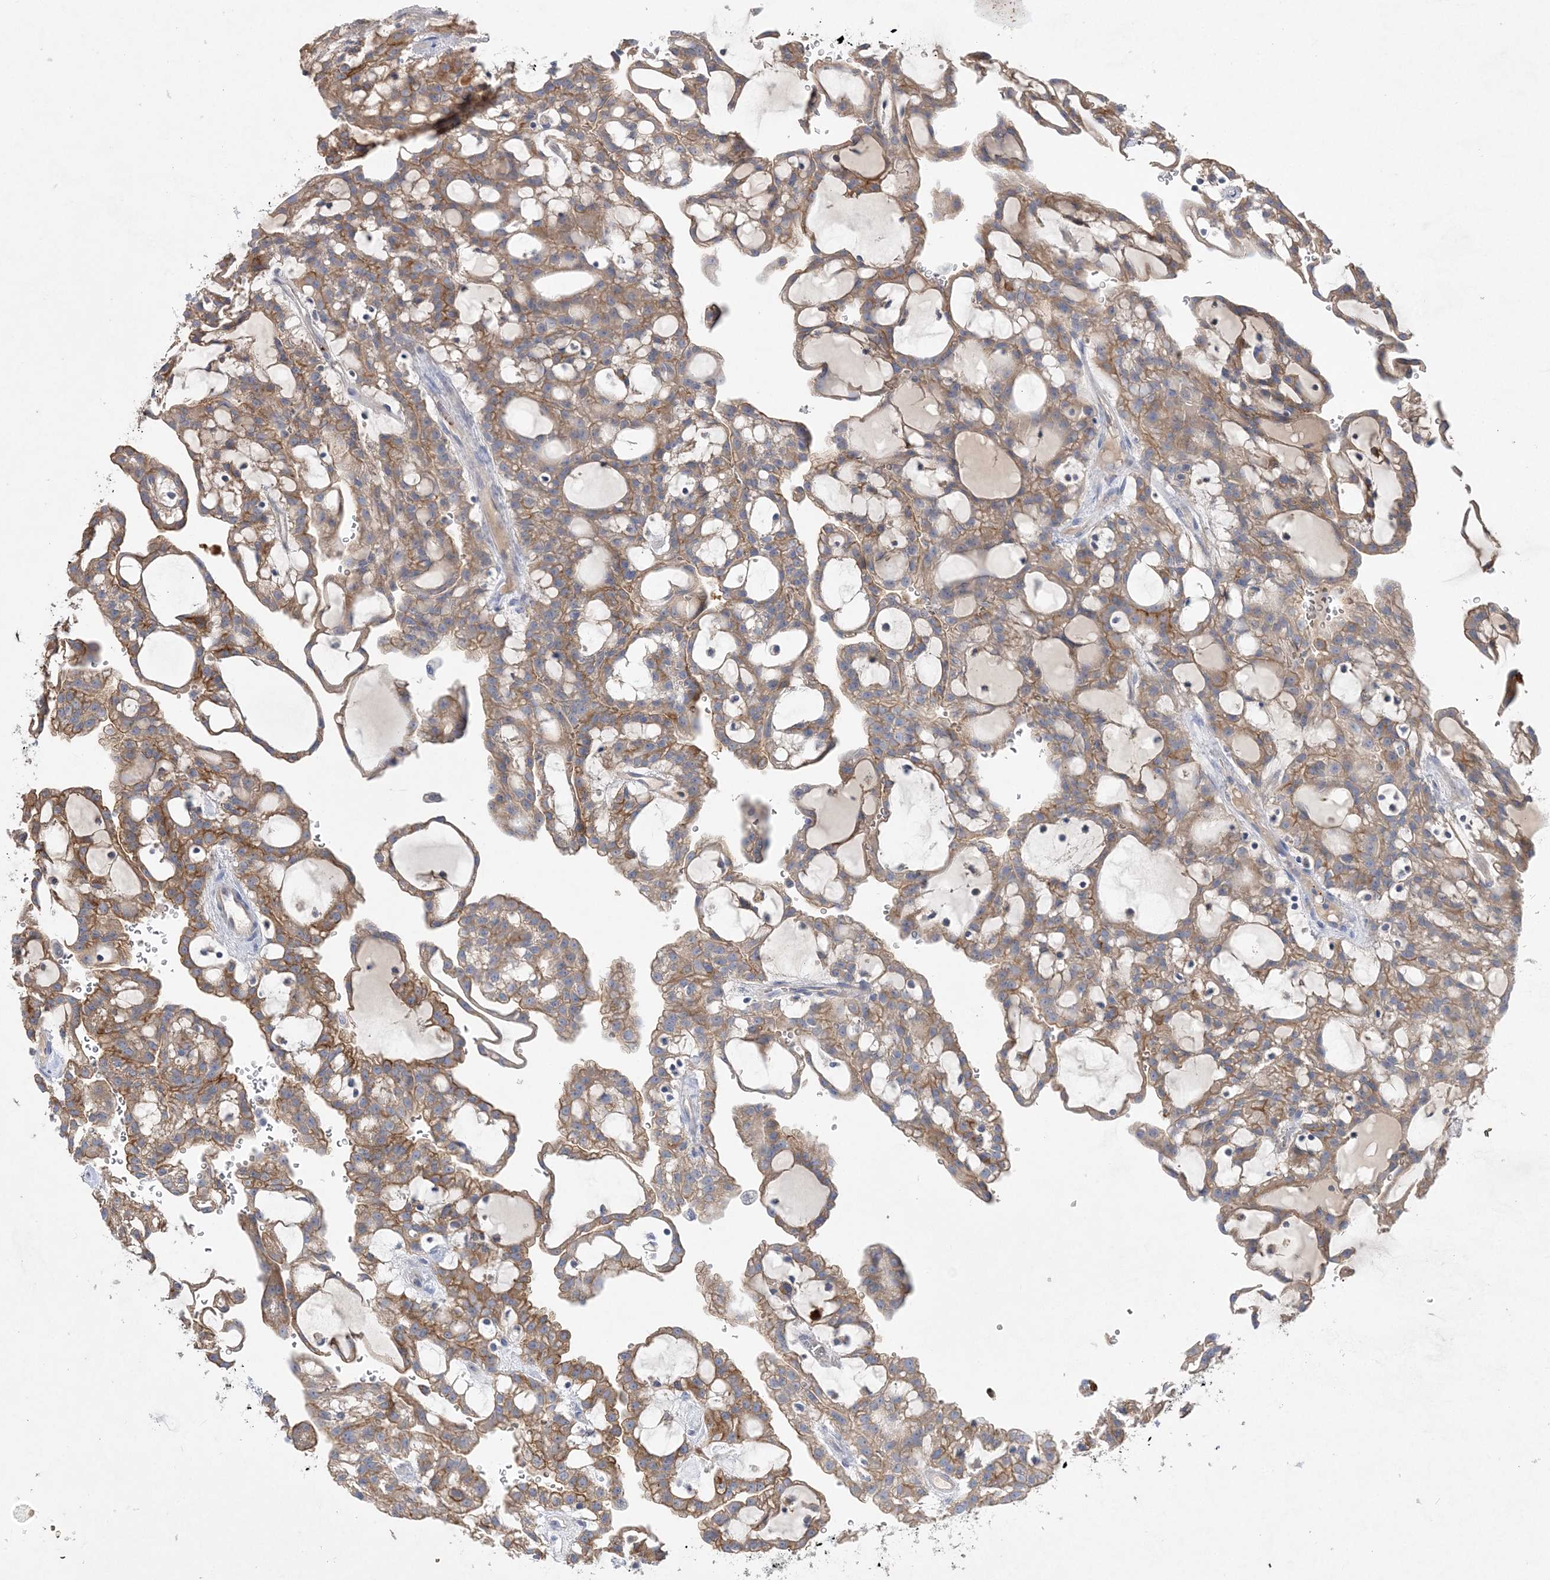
{"staining": {"intensity": "moderate", "quantity": ">75%", "location": "cytoplasmic/membranous"}, "tissue": "renal cancer", "cell_type": "Tumor cells", "image_type": "cancer", "snomed": [{"axis": "morphology", "description": "Adenocarcinoma, NOS"}, {"axis": "topography", "description": "Kidney"}], "caption": "Tumor cells reveal medium levels of moderate cytoplasmic/membranous positivity in about >75% of cells in human renal cancer (adenocarcinoma).", "gene": "ADCK2", "patient": {"sex": "male", "age": 63}}